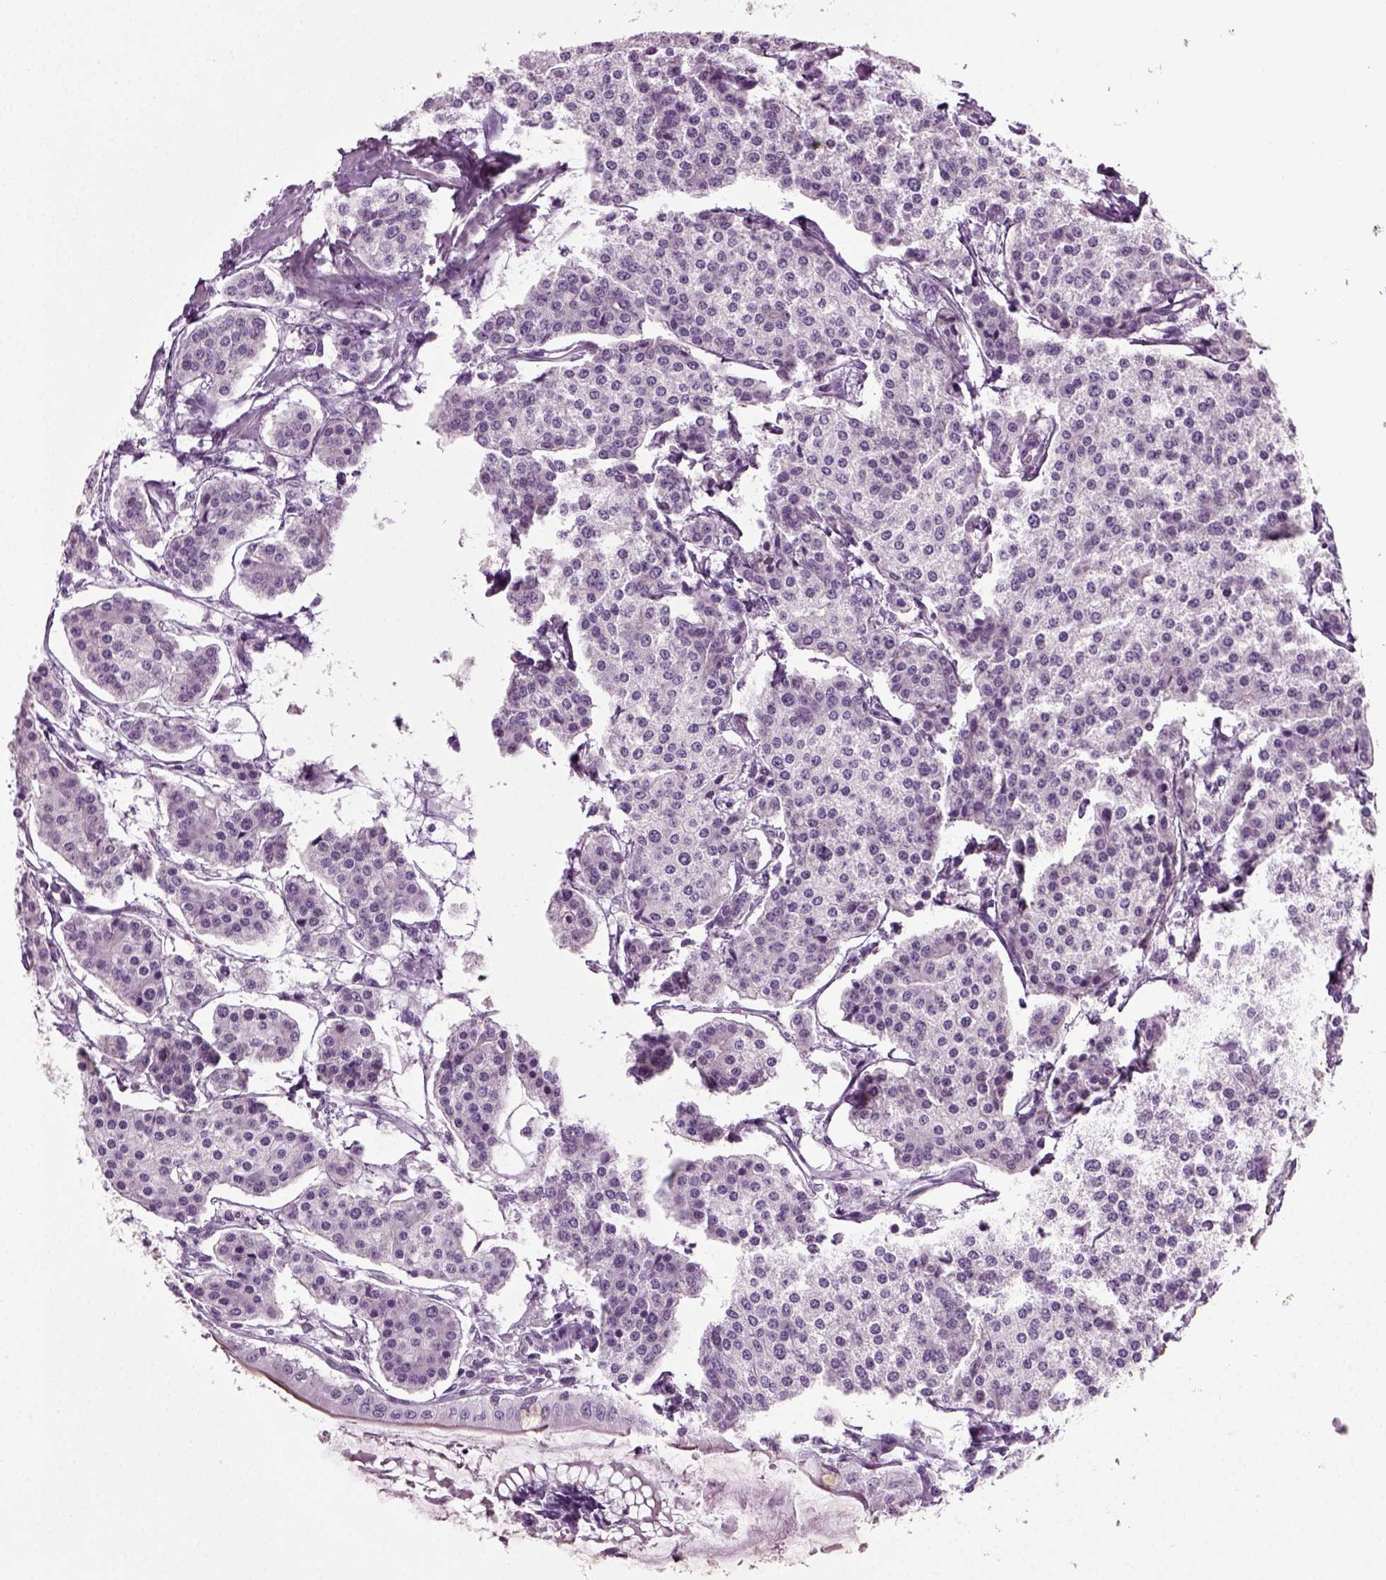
{"staining": {"intensity": "negative", "quantity": "none", "location": "none"}, "tissue": "carcinoid", "cell_type": "Tumor cells", "image_type": "cancer", "snomed": [{"axis": "morphology", "description": "Carcinoid, malignant, NOS"}, {"axis": "topography", "description": "Small intestine"}], "caption": "DAB (3,3'-diaminobenzidine) immunohistochemical staining of human carcinoid shows no significant positivity in tumor cells.", "gene": "ZC2HC1C", "patient": {"sex": "female", "age": 65}}